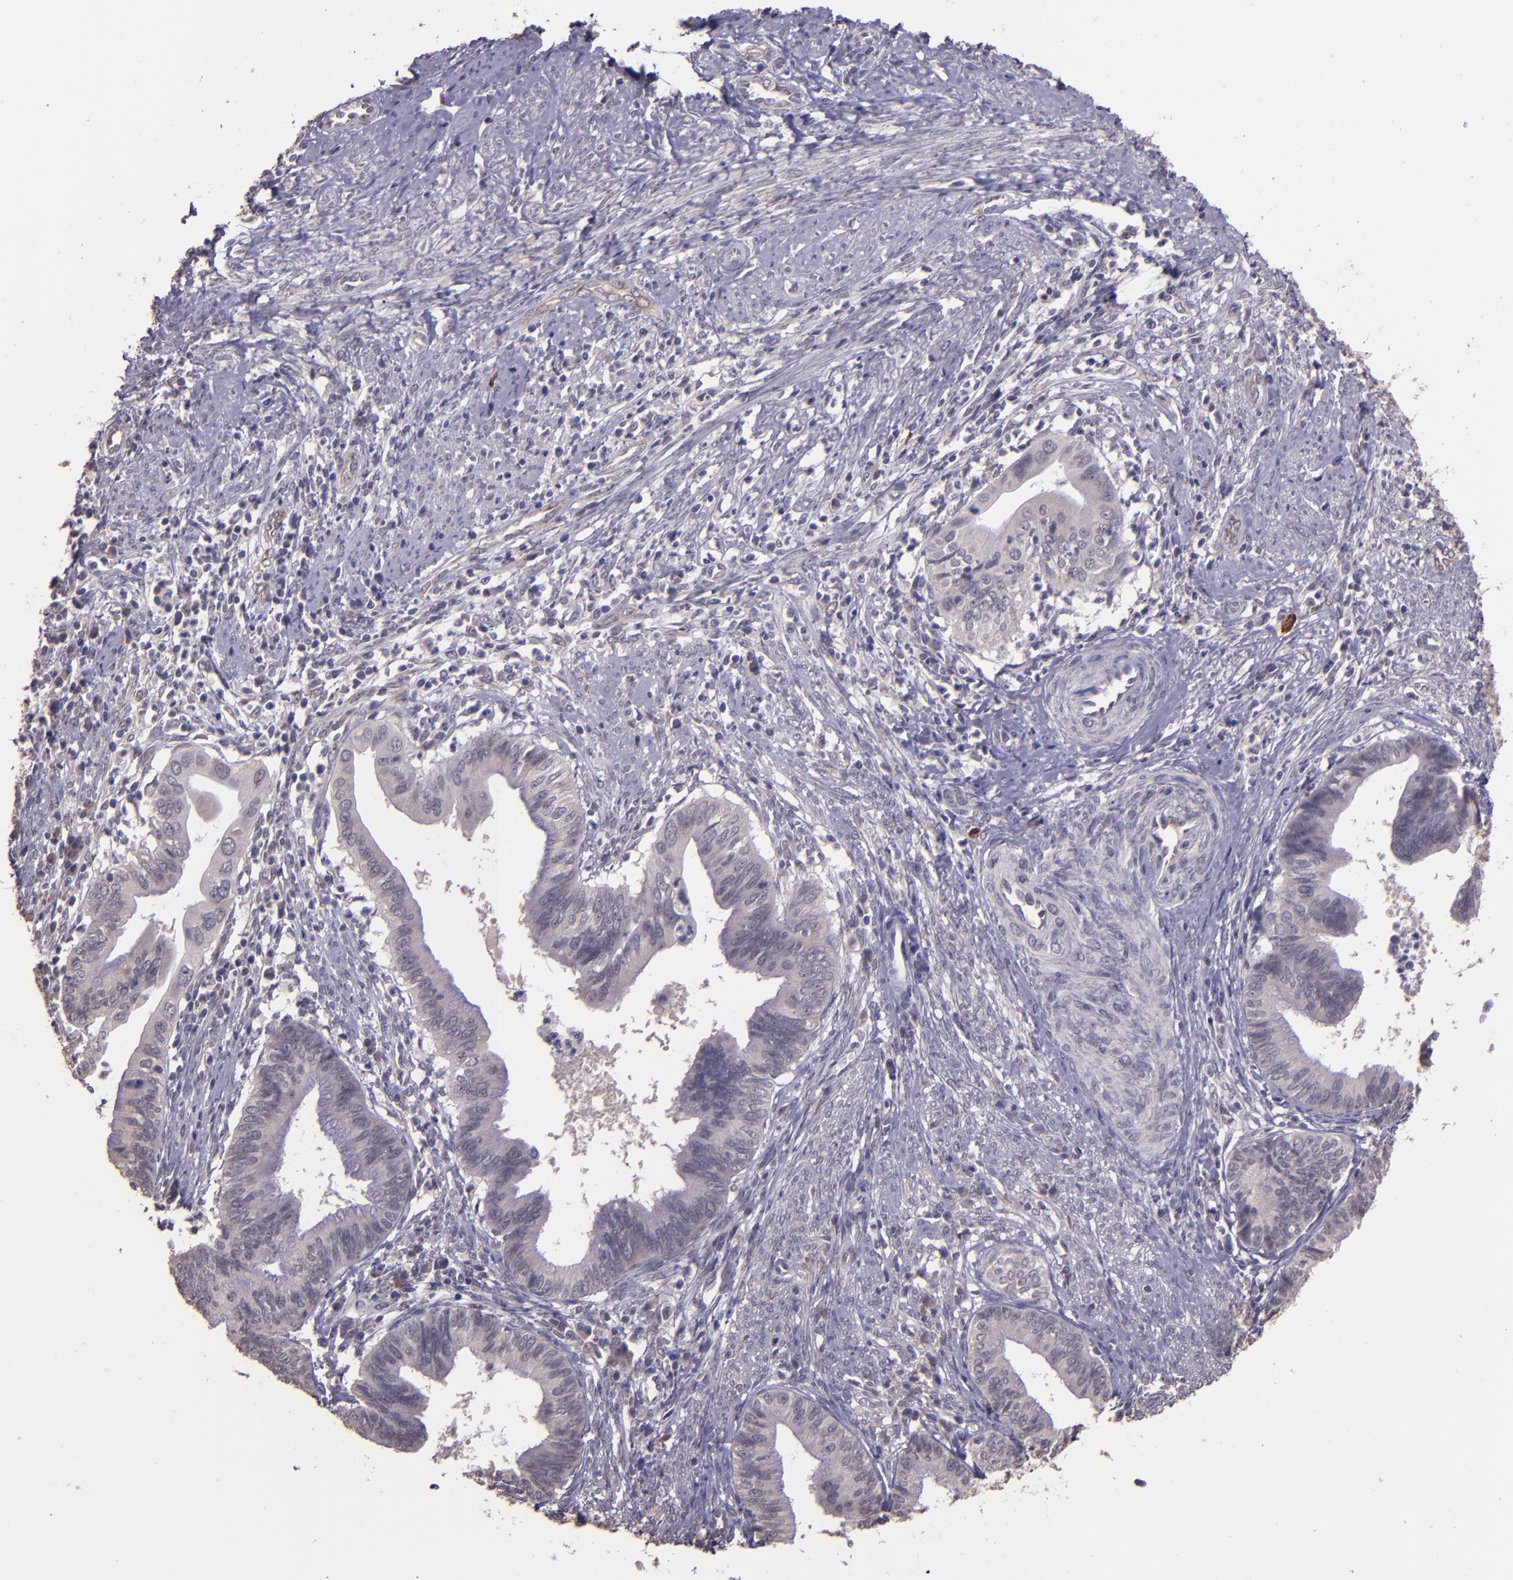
{"staining": {"intensity": "weak", "quantity": ">75%", "location": "cytoplasmic/membranous"}, "tissue": "cervical cancer", "cell_type": "Tumor cells", "image_type": "cancer", "snomed": [{"axis": "morphology", "description": "Adenocarcinoma, NOS"}, {"axis": "topography", "description": "Cervix"}], "caption": "Immunohistochemistry histopathology image of cervical cancer stained for a protein (brown), which demonstrates low levels of weak cytoplasmic/membranous expression in approximately >75% of tumor cells.", "gene": "TAF7L", "patient": {"sex": "female", "age": 36}}